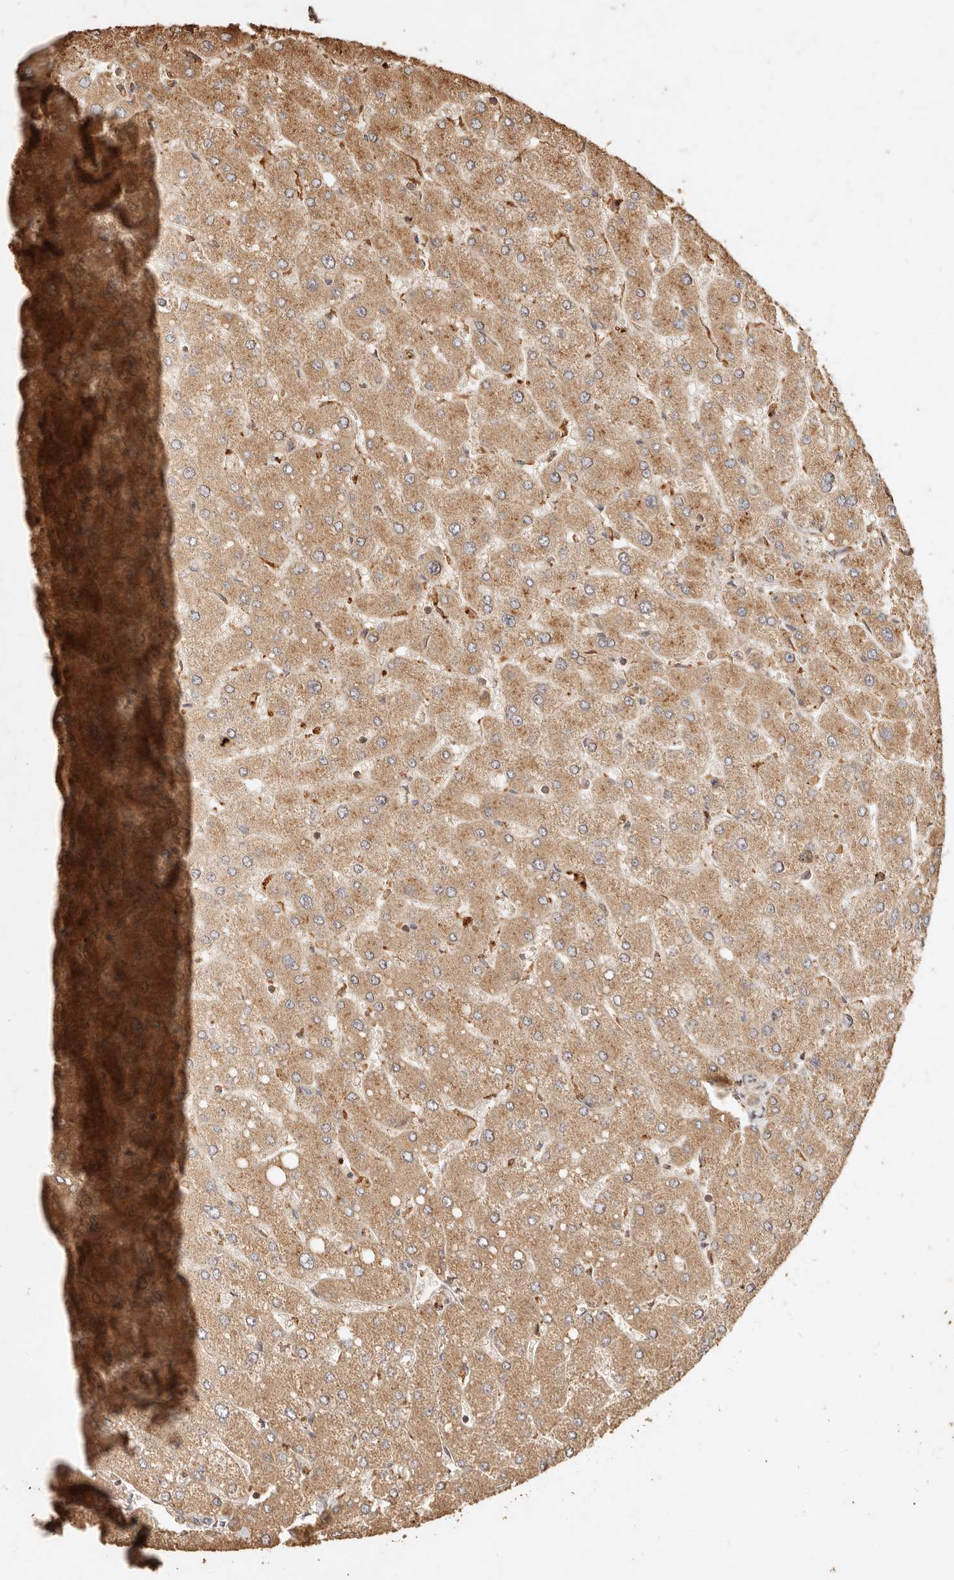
{"staining": {"intensity": "moderate", "quantity": ">75%", "location": "cytoplasmic/membranous"}, "tissue": "liver", "cell_type": "Cholangiocytes", "image_type": "normal", "snomed": [{"axis": "morphology", "description": "Normal tissue, NOS"}, {"axis": "topography", "description": "Liver"}], "caption": "Immunohistochemistry (IHC) of benign human liver demonstrates medium levels of moderate cytoplasmic/membranous expression in approximately >75% of cholangiocytes.", "gene": "FAM180B", "patient": {"sex": "male", "age": 55}}